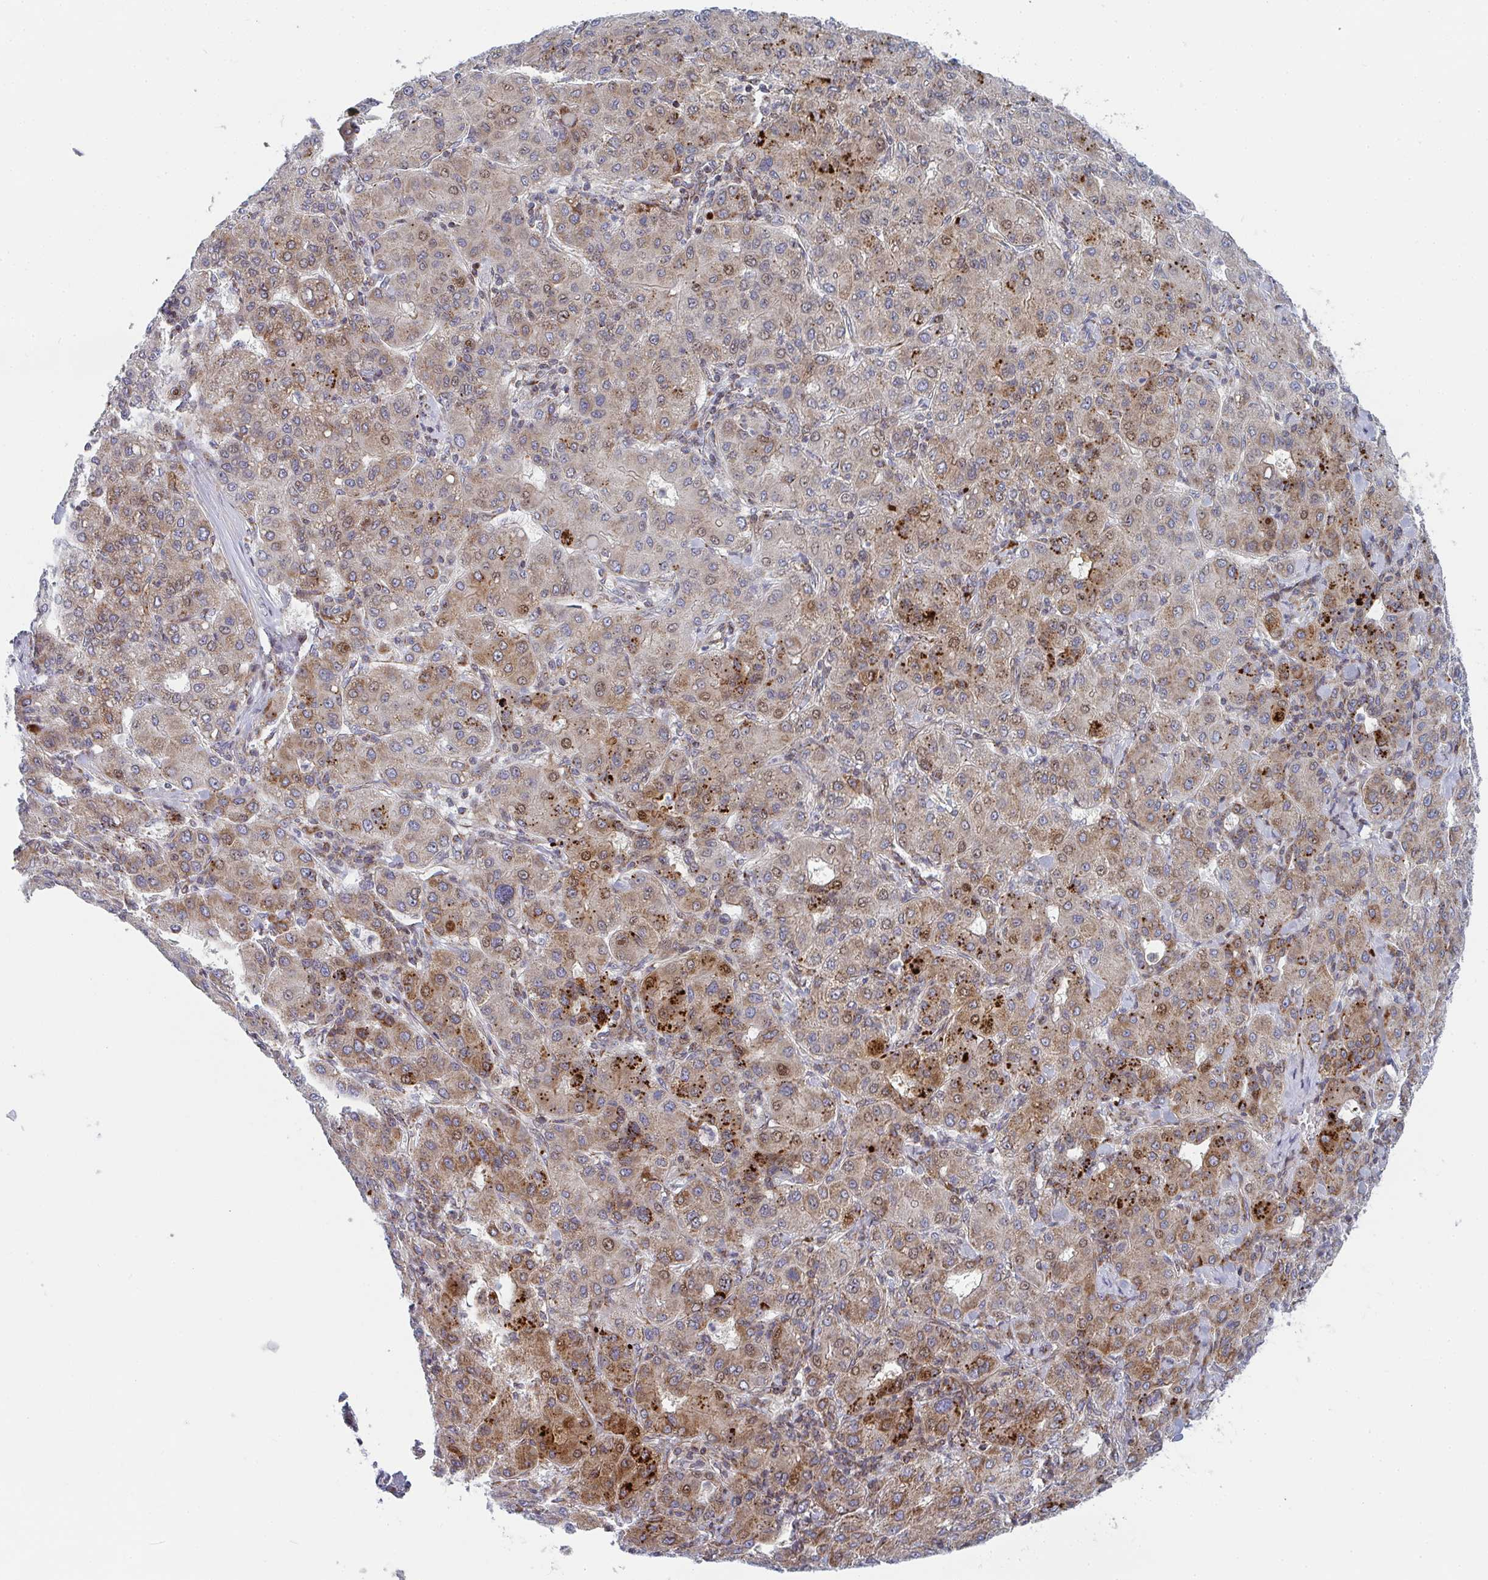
{"staining": {"intensity": "moderate", "quantity": ">75%", "location": "cytoplasmic/membranous,nuclear"}, "tissue": "liver cancer", "cell_type": "Tumor cells", "image_type": "cancer", "snomed": [{"axis": "morphology", "description": "Carcinoma, Hepatocellular, NOS"}, {"axis": "topography", "description": "Liver"}], "caption": "Immunohistochemistry staining of liver cancer, which exhibits medium levels of moderate cytoplasmic/membranous and nuclear staining in approximately >75% of tumor cells indicating moderate cytoplasmic/membranous and nuclear protein positivity. The staining was performed using DAB (3,3'-diaminobenzidine) (brown) for protein detection and nuclei were counterstained in hematoxylin (blue).", "gene": "PRKCH", "patient": {"sex": "male", "age": 65}}